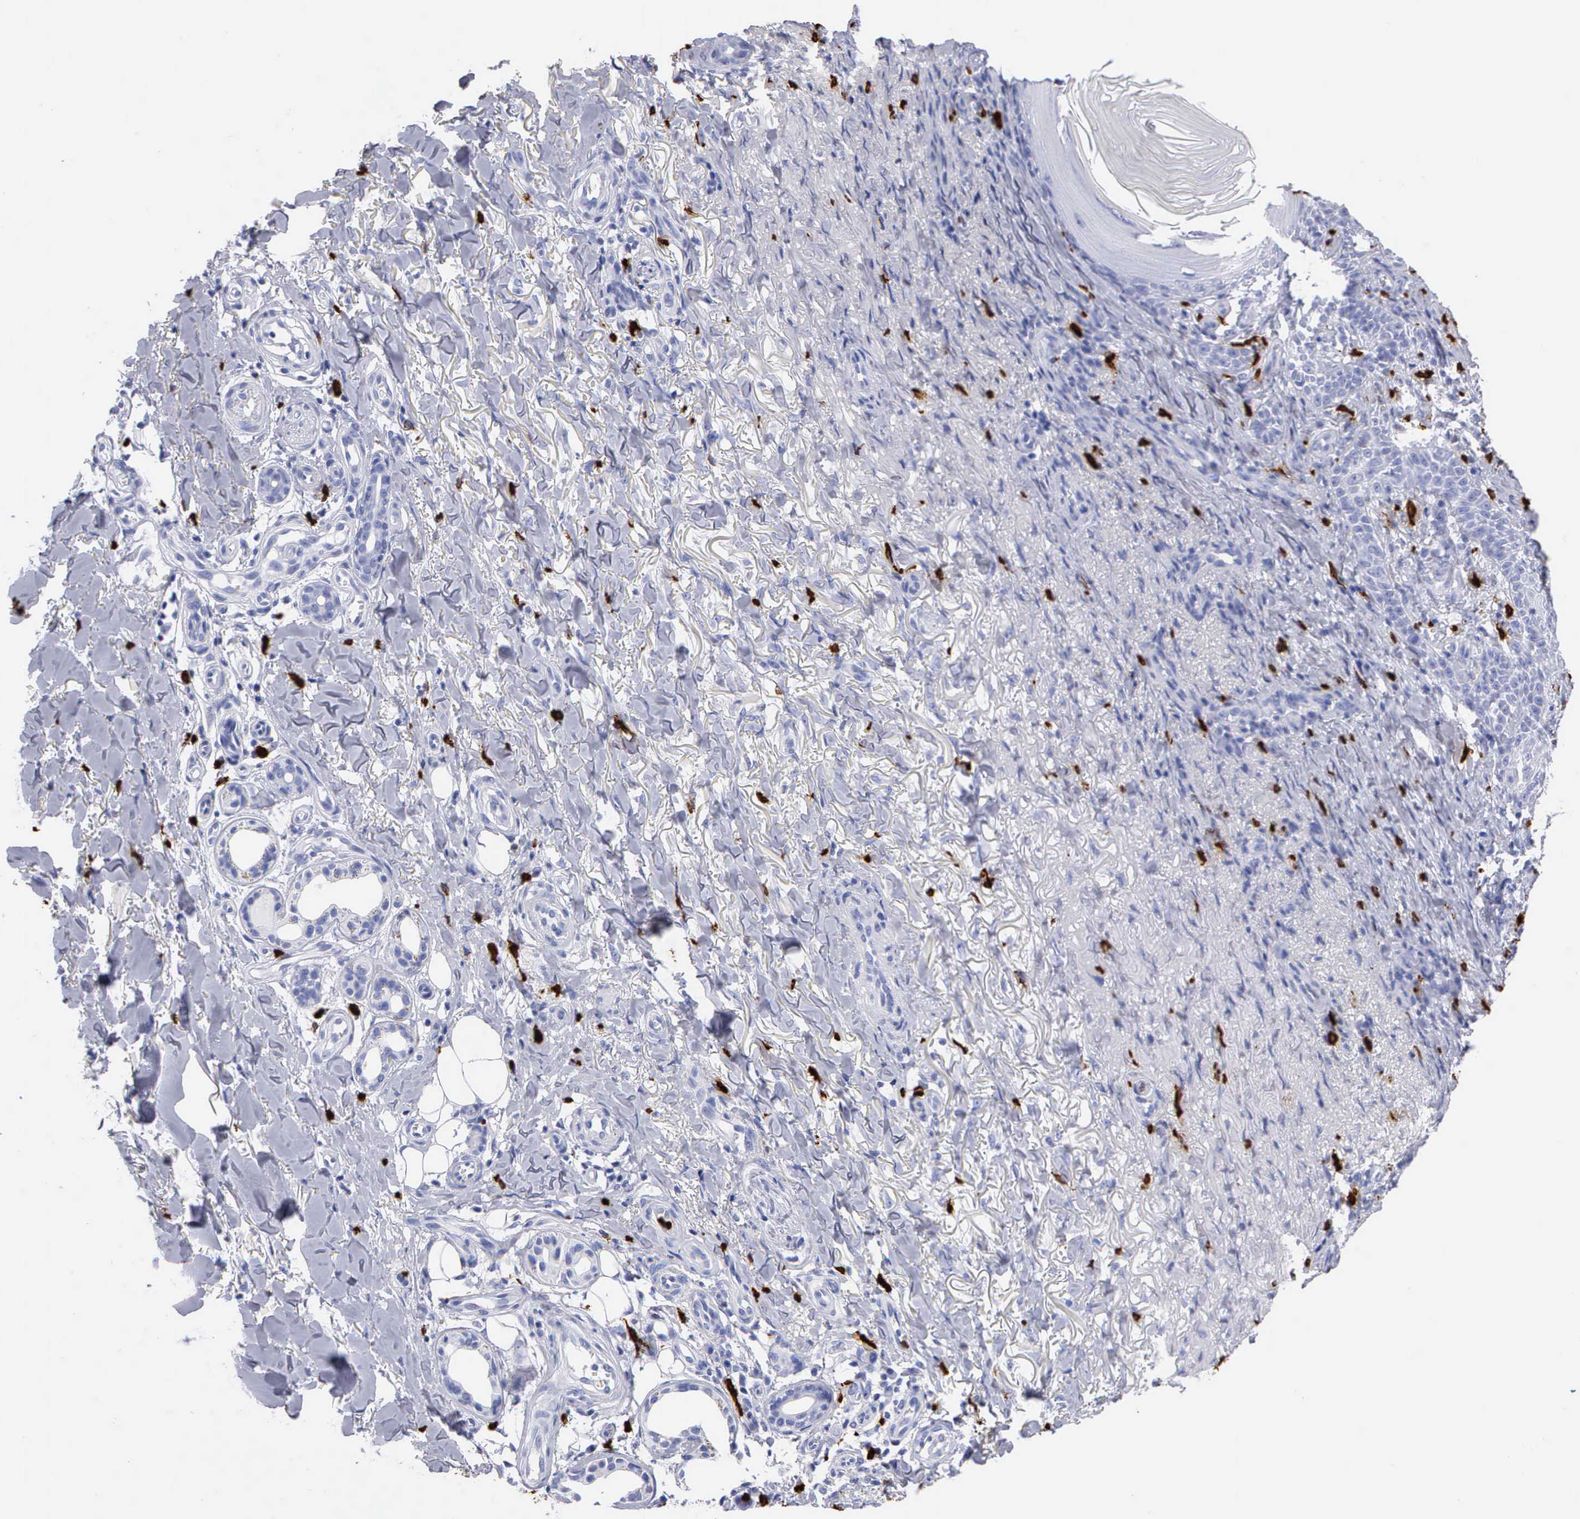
{"staining": {"intensity": "negative", "quantity": "none", "location": "none"}, "tissue": "skin cancer", "cell_type": "Tumor cells", "image_type": "cancer", "snomed": [{"axis": "morphology", "description": "Basal cell carcinoma"}, {"axis": "topography", "description": "Skin"}], "caption": "Immunohistochemistry of skin cancer (basal cell carcinoma) shows no positivity in tumor cells.", "gene": "CTSG", "patient": {"sex": "male", "age": 81}}